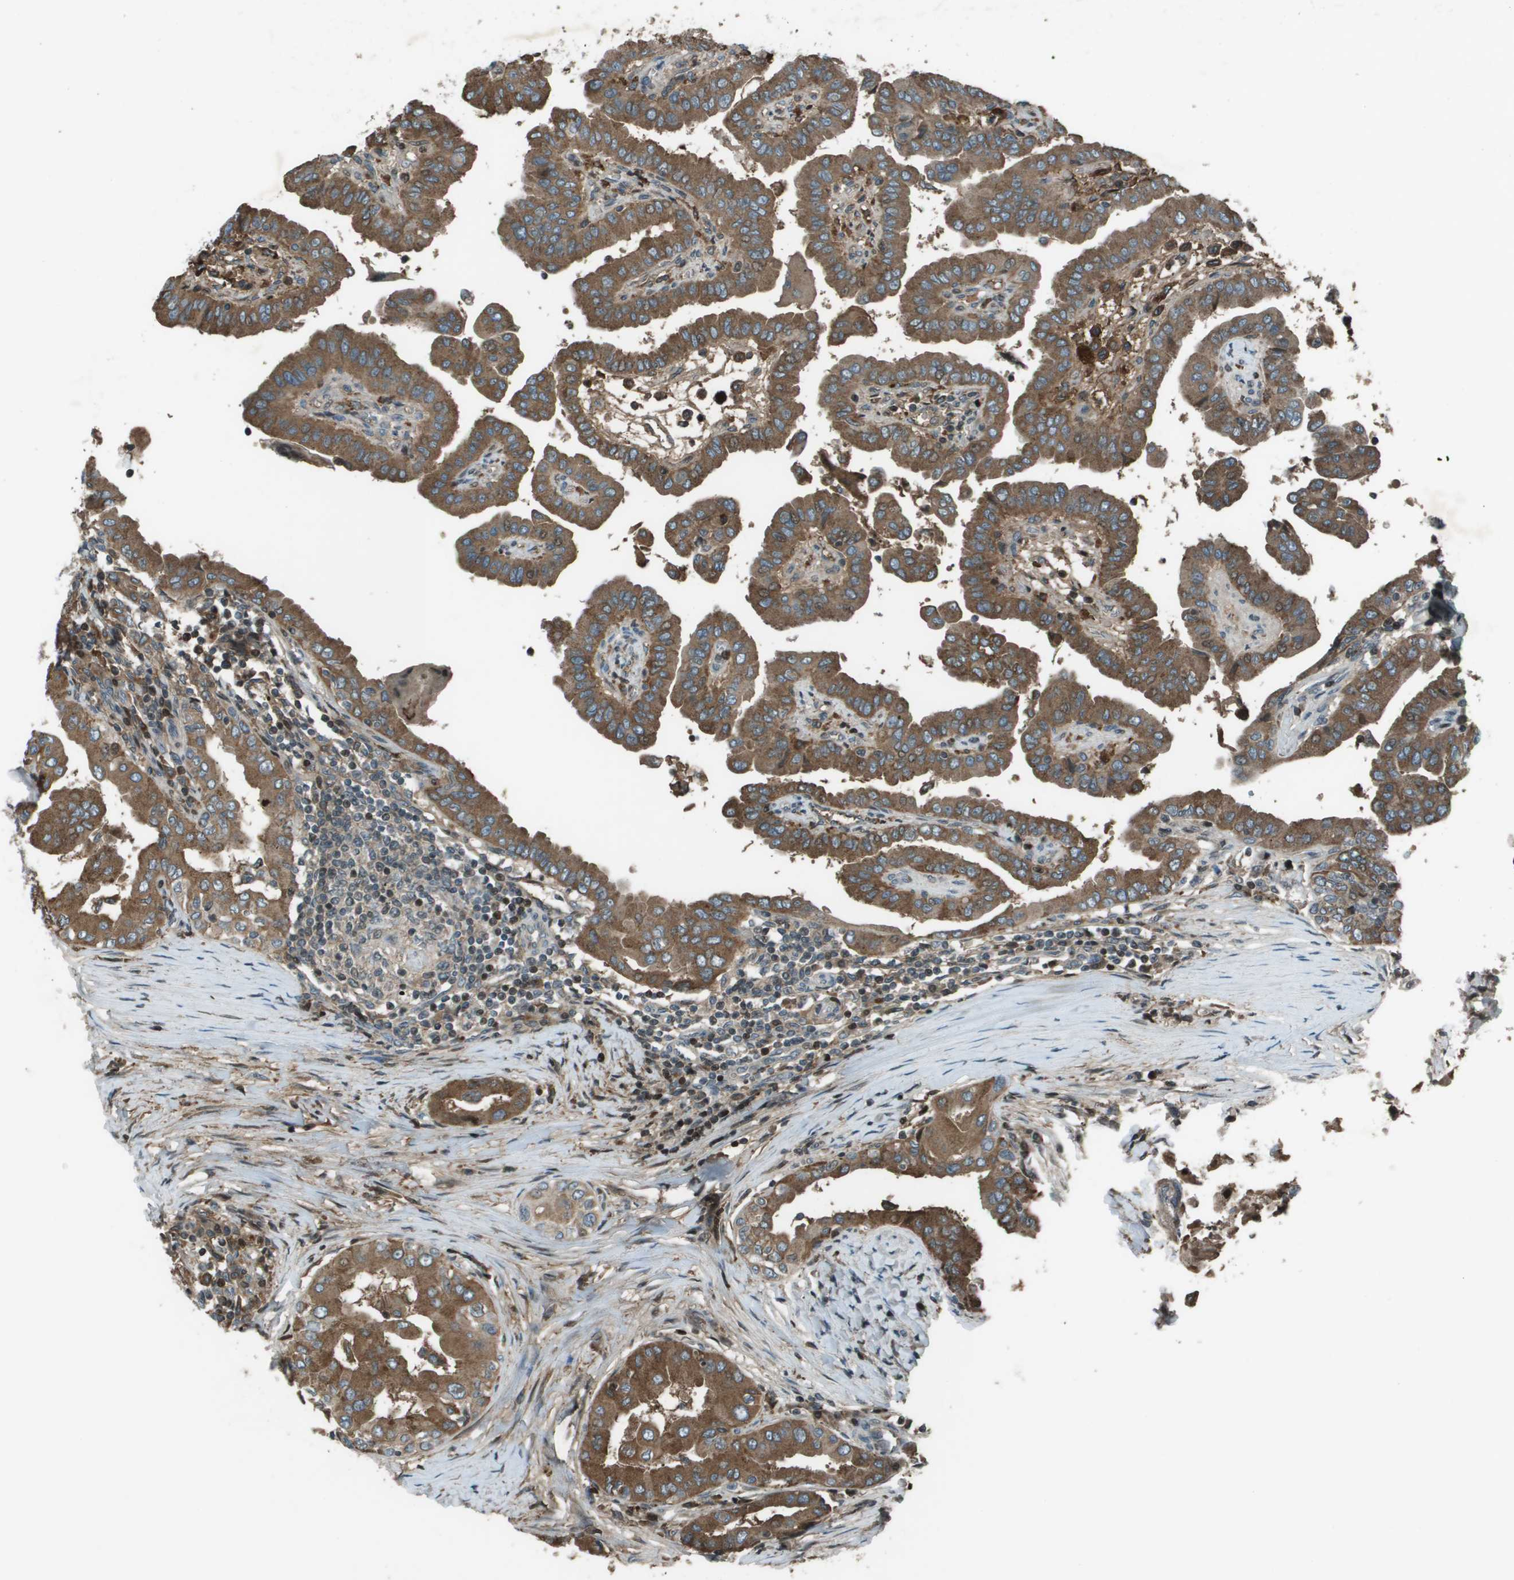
{"staining": {"intensity": "moderate", "quantity": ">75%", "location": "cytoplasmic/membranous"}, "tissue": "thyroid cancer", "cell_type": "Tumor cells", "image_type": "cancer", "snomed": [{"axis": "morphology", "description": "Papillary adenocarcinoma, NOS"}, {"axis": "topography", "description": "Thyroid gland"}], "caption": "Immunohistochemistry histopathology image of human thyroid cancer stained for a protein (brown), which displays medium levels of moderate cytoplasmic/membranous staining in about >75% of tumor cells.", "gene": "CXCL12", "patient": {"sex": "male", "age": 33}}